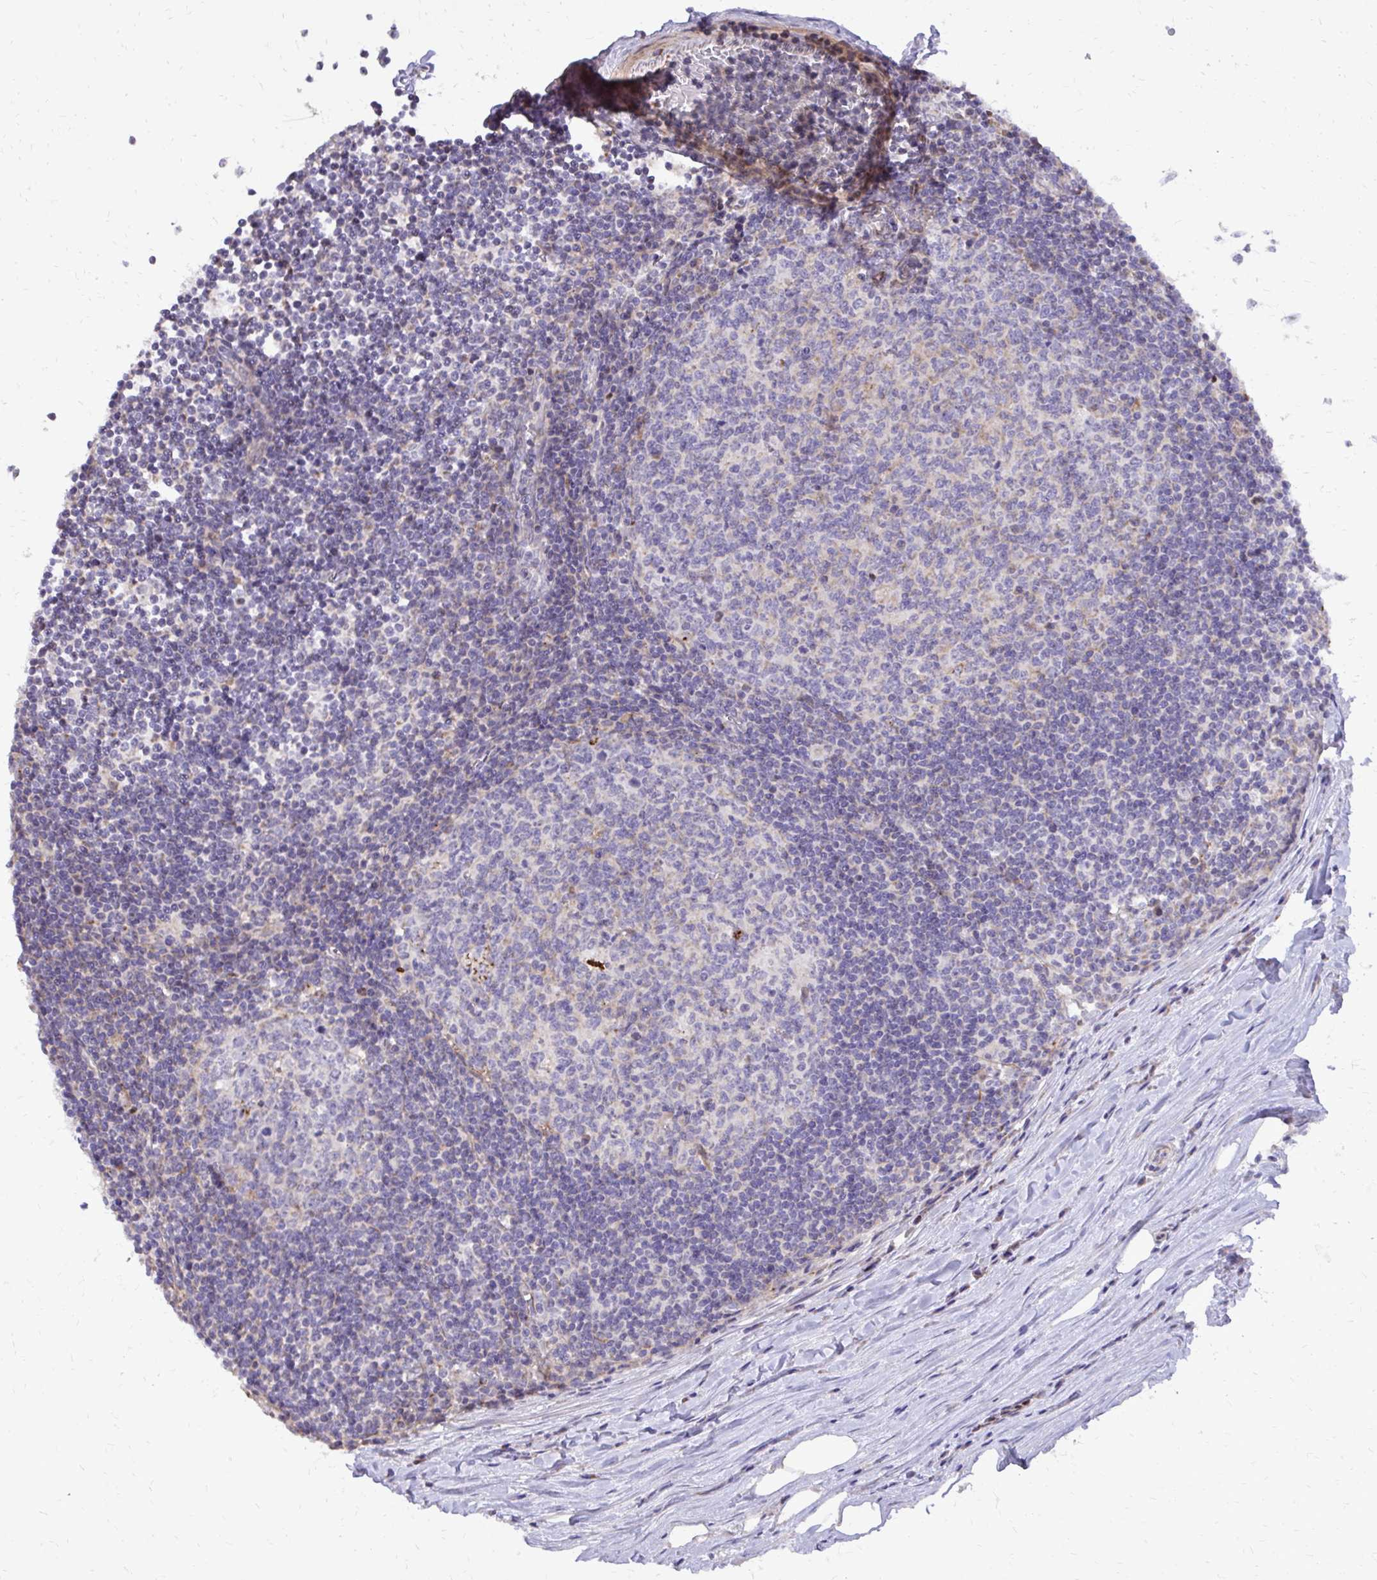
{"staining": {"intensity": "negative", "quantity": "none", "location": "none"}, "tissue": "lymph node", "cell_type": "Germinal center cells", "image_type": "normal", "snomed": [{"axis": "morphology", "description": "Normal tissue, NOS"}, {"axis": "topography", "description": "Lymph node"}], "caption": "Photomicrograph shows no significant protein expression in germinal center cells of benign lymph node.", "gene": "ABCC3", "patient": {"sex": "male", "age": 67}}